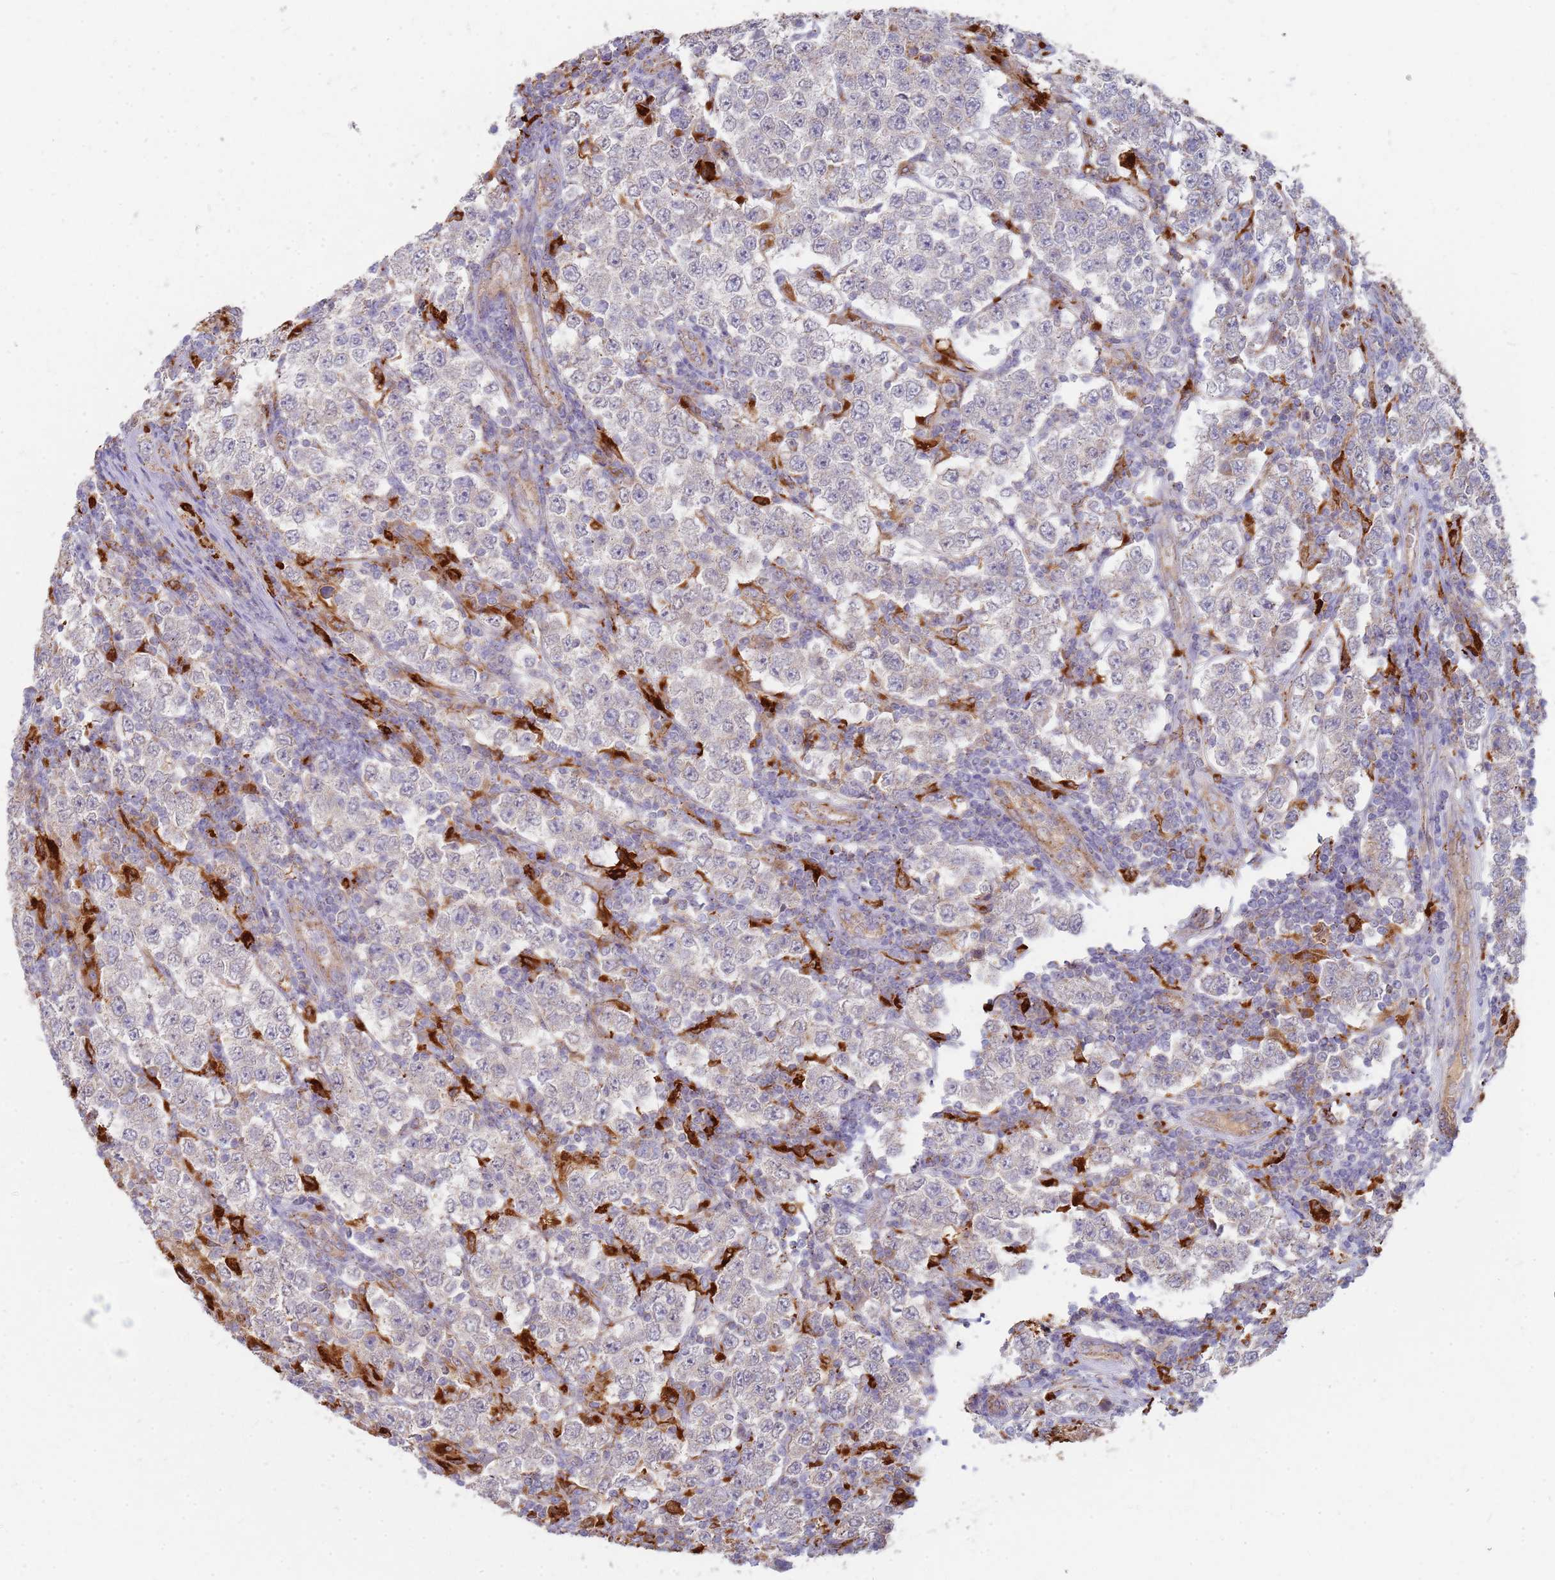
{"staining": {"intensity": "negative", "quantity": "none", "location": "none"}, "tissue": "testis cancer", "cell_type": "Tumor cells", "image_type": "cancer", "snomed": [{"axis": "morphology", "description": "Normal tissue, NOS"}, {"axis": "morphology", "description": "Urothelial carcinoma, High grade"}, {"axis": "morphology", "description": "Seminoma, NOS"}, {"axis": "morphology", "description": "Carcinoma, Embryonal, NOS"}, {"axis": "topography", "description": "Urinary bladder"}, {"axis": "topography", "description": "Testis"}], "caption": "A histopathology image of human seminoma (testis) is negative for staining in tumor cells.", "gene": "TMEM229B", "patient": {"sex": "male", "age": 41}}